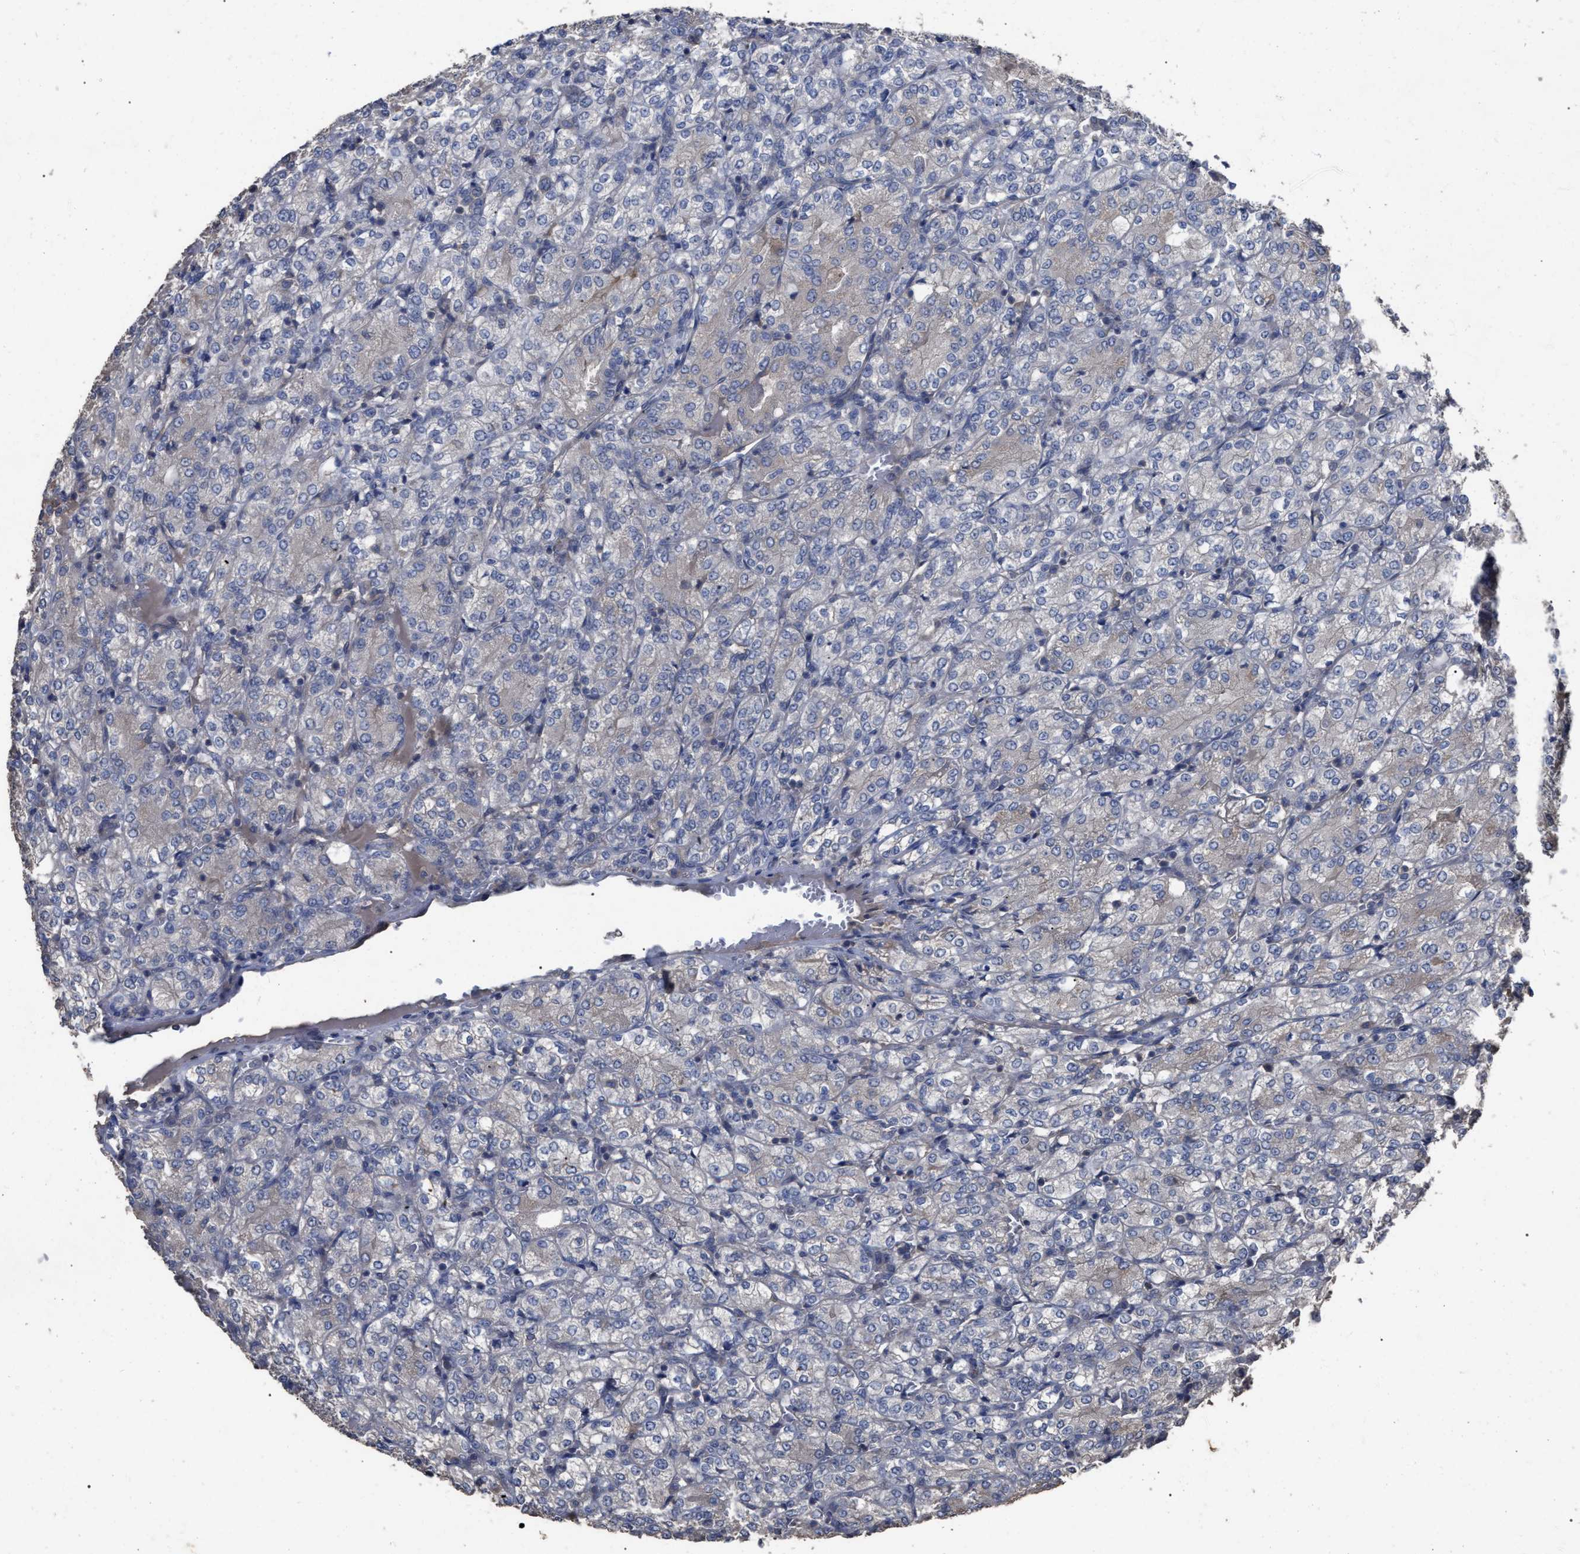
{"staining": {"intensity": "weak", "quantity": "<25%", "location": "cytoplasmic/membranous"}, "tissue": "renal cancer", "cell_type": "Tumor cells", "image_type": "cancer", "snomed": [{"axis": "morphology", "description": "Adenocarcinoma, NOS"}, {"axis": "topography", "description": "Kidney"}], "caption": "The image shows no staining of tumor cells in adenocarcinoma (renal).", "gene": "BTN2A1", "patient": {"sex": "male", "age": 77}}